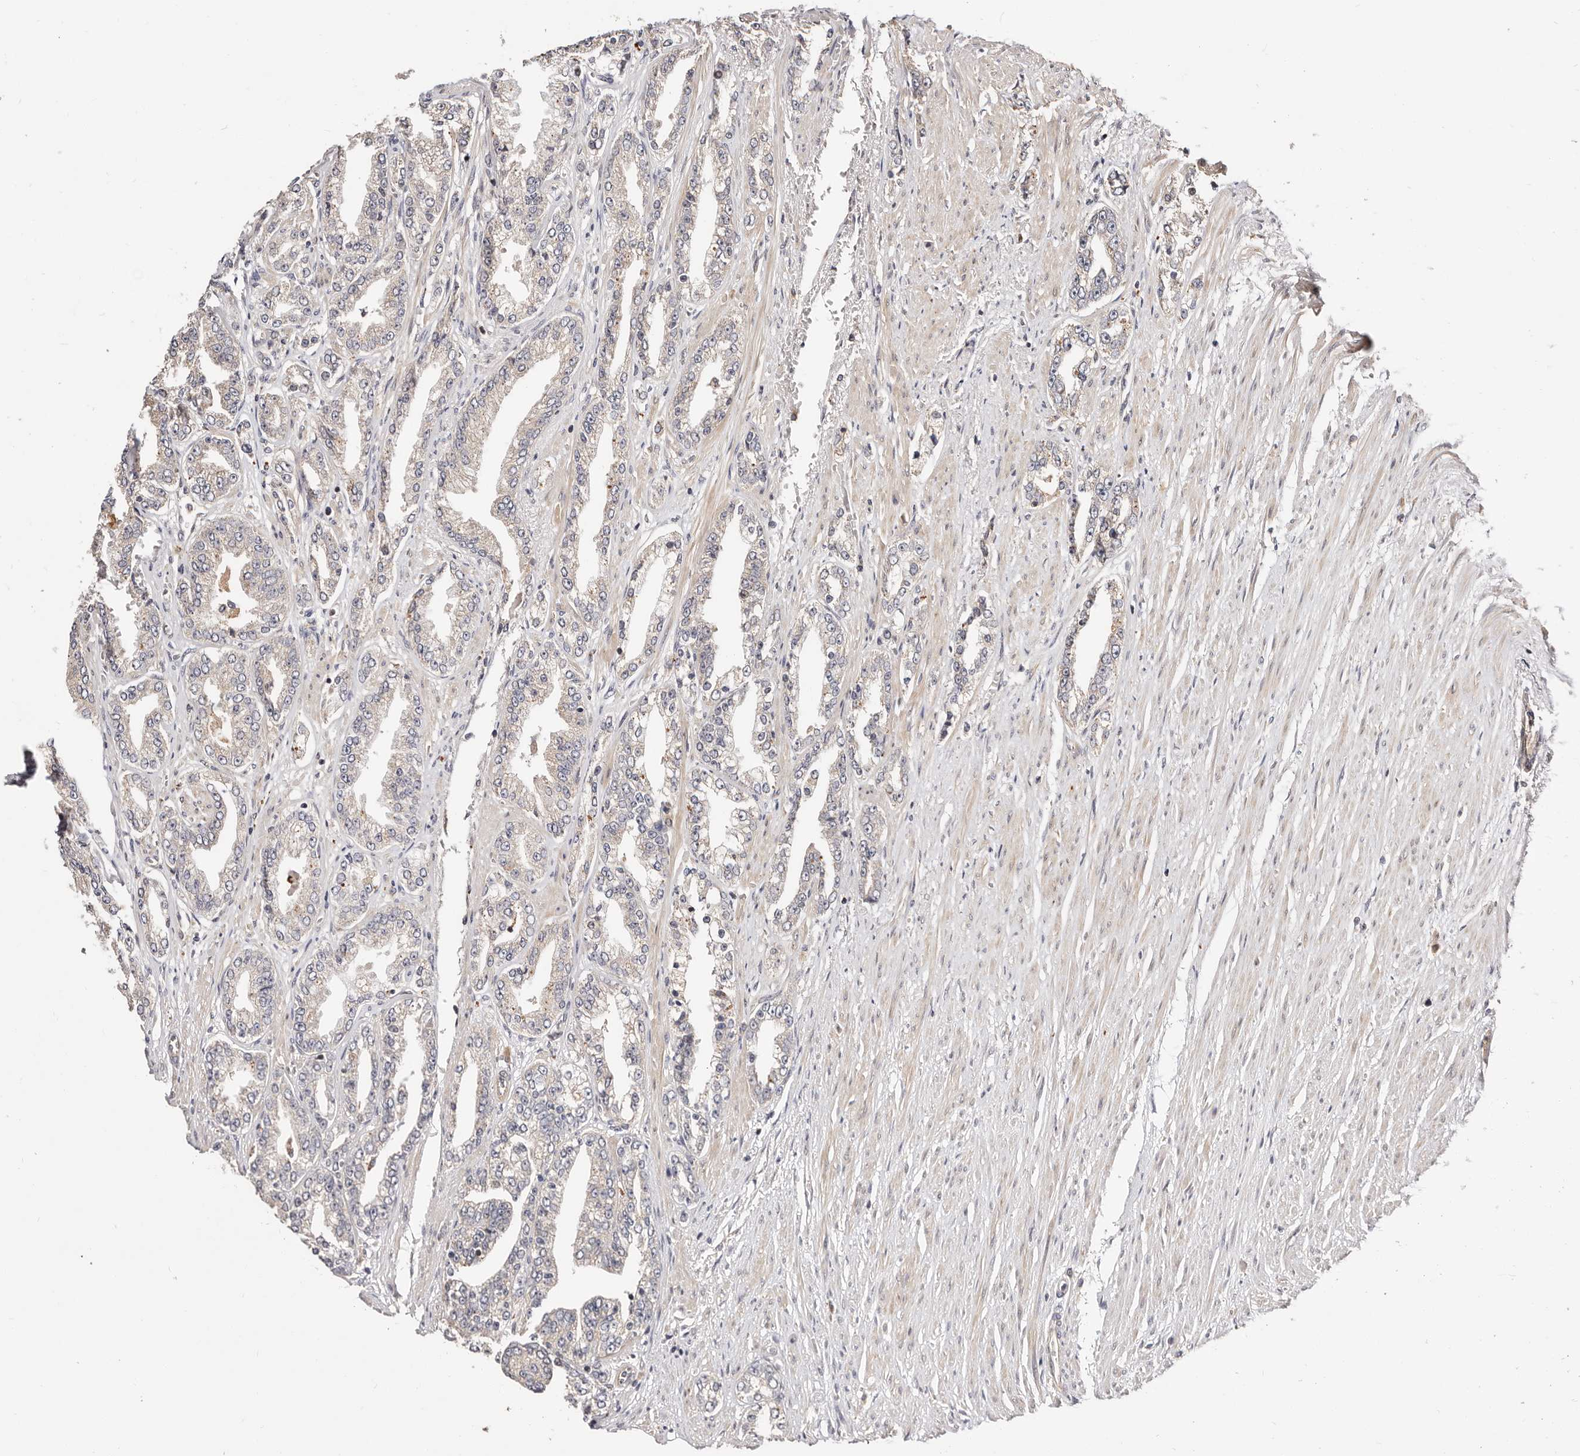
{"staining": {"intensity": "negative", "quantity": "none", "location": "none"}, "tissue": "prostate cancer", "cell_type": "Tumor cells", "image_type": "cancer", "snomed": [{"axis": "morphology", "description": "Adenocarcinoma, High grade"}, {"axis": "topography", "description": "Prostate"}], "caption": "This is an IHC image of prostate cancer. There is no staining in tumor cells.", "gene": "USP33", "patient": {"sex": "male", "age": 71}}